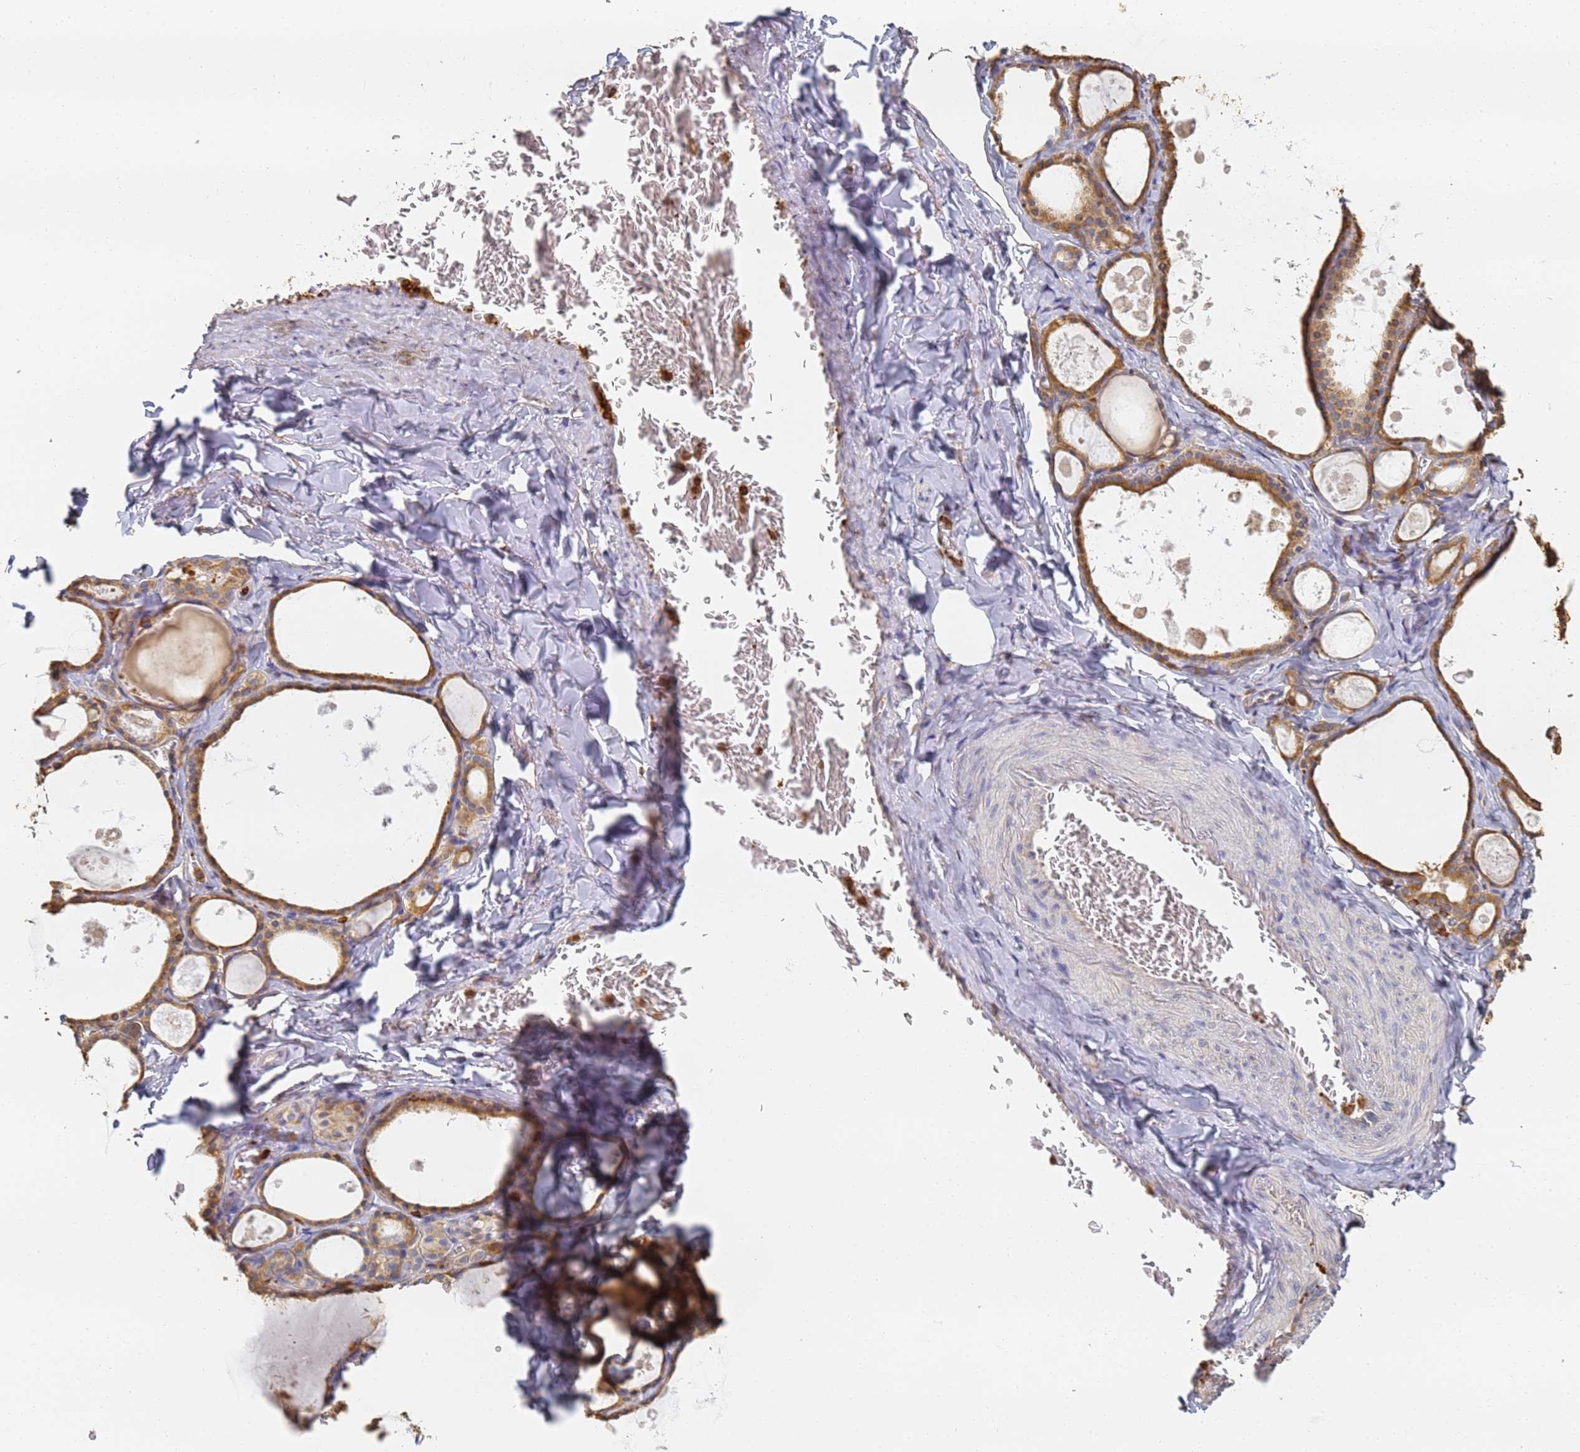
{"staining": {"intensity": "moderate", "quantity": ">75%", "location": "cytoplasmic/membranous"}, "tissue": "thyroid gland", "cell_type": "Glandular cells", "image_type": "normal", "snomed": [{"axis": "morphology", "description": "Normal tissue, NOS"}, {"axis": "topography", "description": "Thyroid gland"}], "caption": "Protein staining of normal thyroid gland displays moderate cytoplasmic/membranous positivity in approximately >75% of glandular cells.", "gene": "BIN2", "patient": {"sex": "male", "age": 56}}